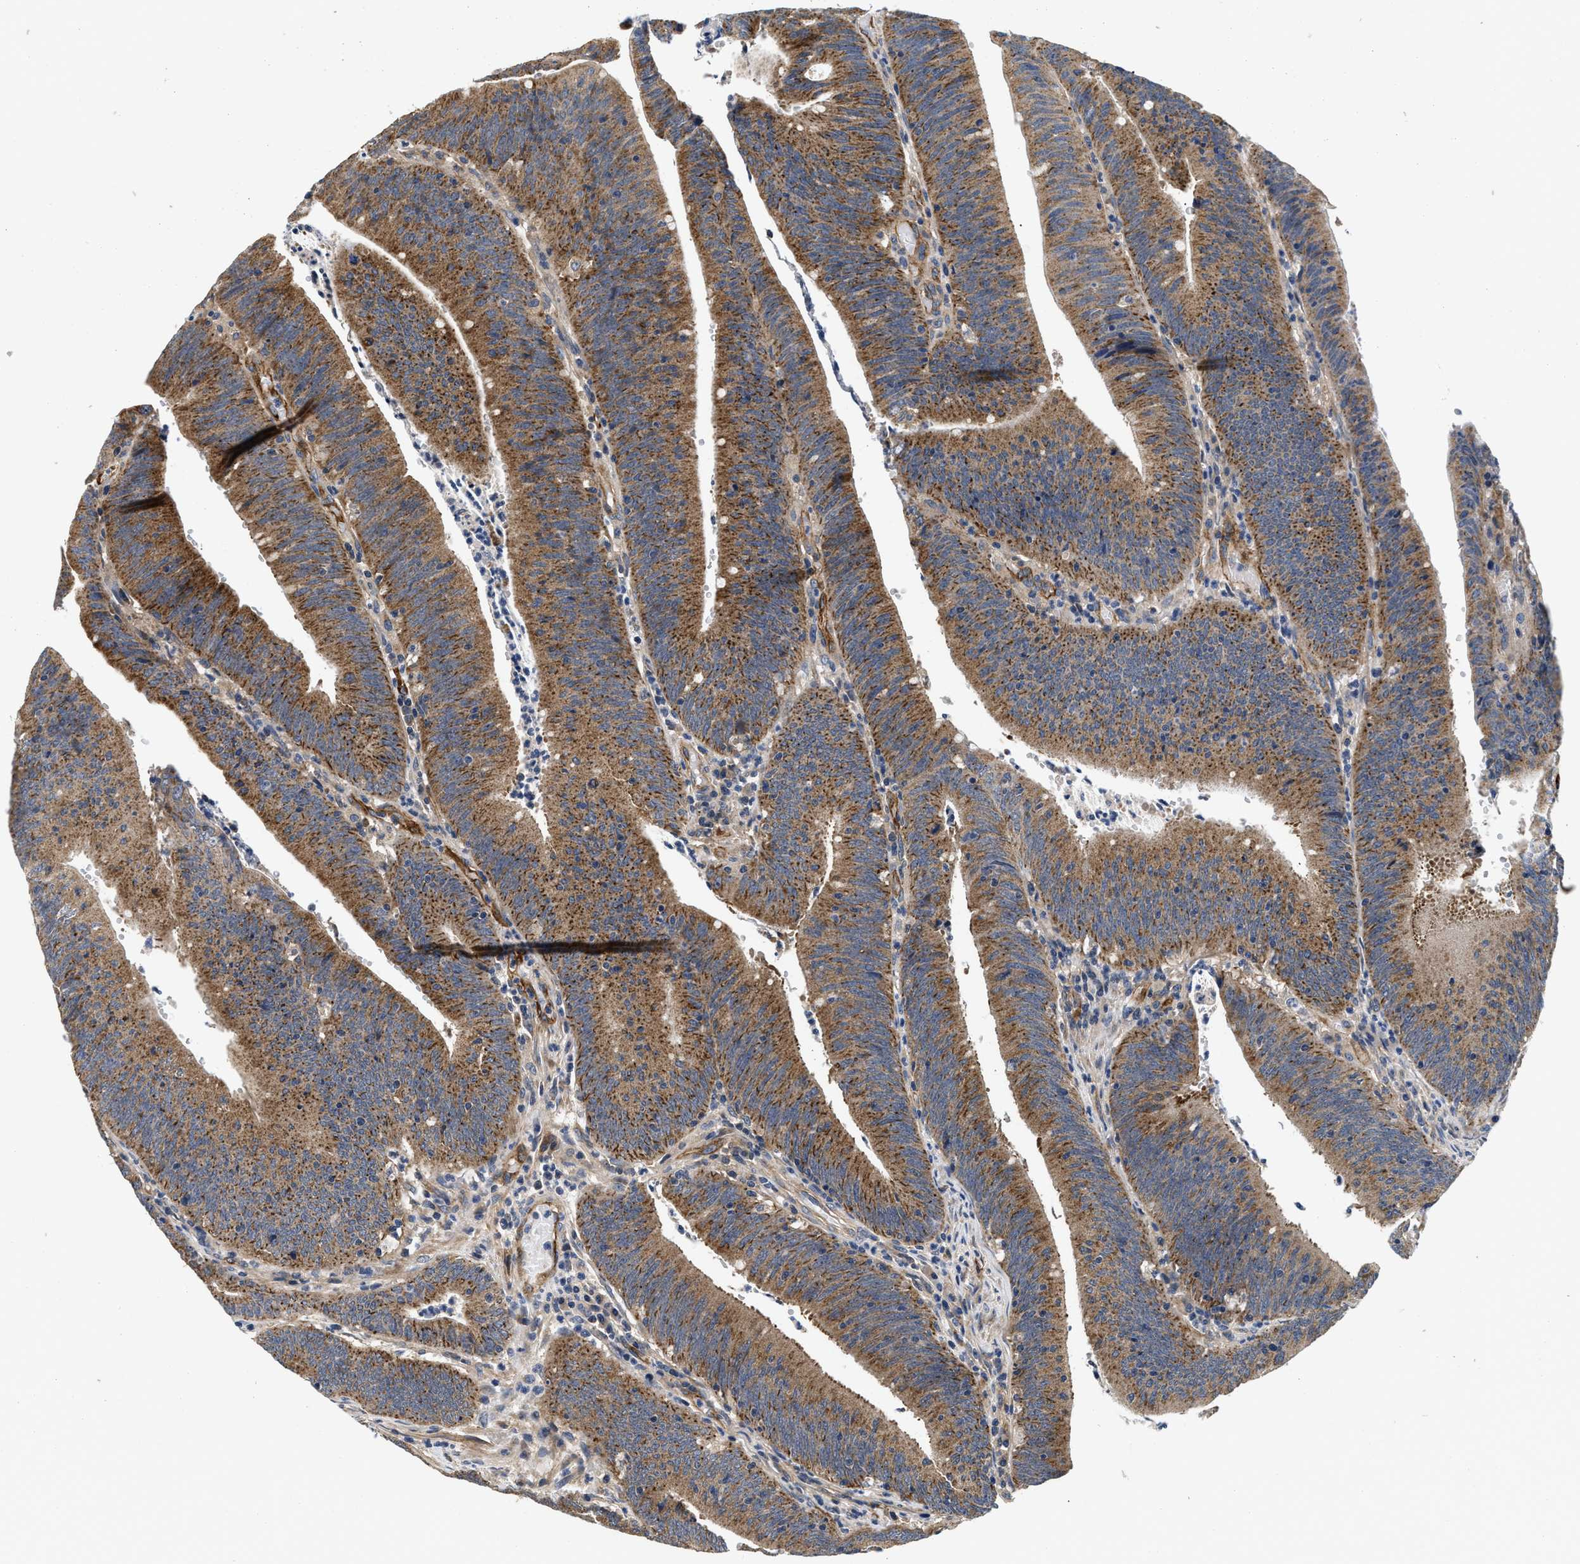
{"staining": {"intensity": "moderate", "quantity": ">75%", "location": "cytoplasmic/membranous"}, "tissue": "colorectal cancer", "cell_type": "Tumor cells", "image_type": "cancer", "snomed": [{"axis": "morphology", "description": "Normal tissue, NOS"}, {"axis": "morphology", "description": "Adenocarcinoma, NOS"}, {"axis": "topography", "description": "Rectum"}], "caption": "Tumor cells show medium levels of moderate cytoplasmic/membranous positivity in about >75% of cells in adenocarcinoma (colorectal).", "gene": "NME6", "patient": {"sex": "female", "age": 66}}